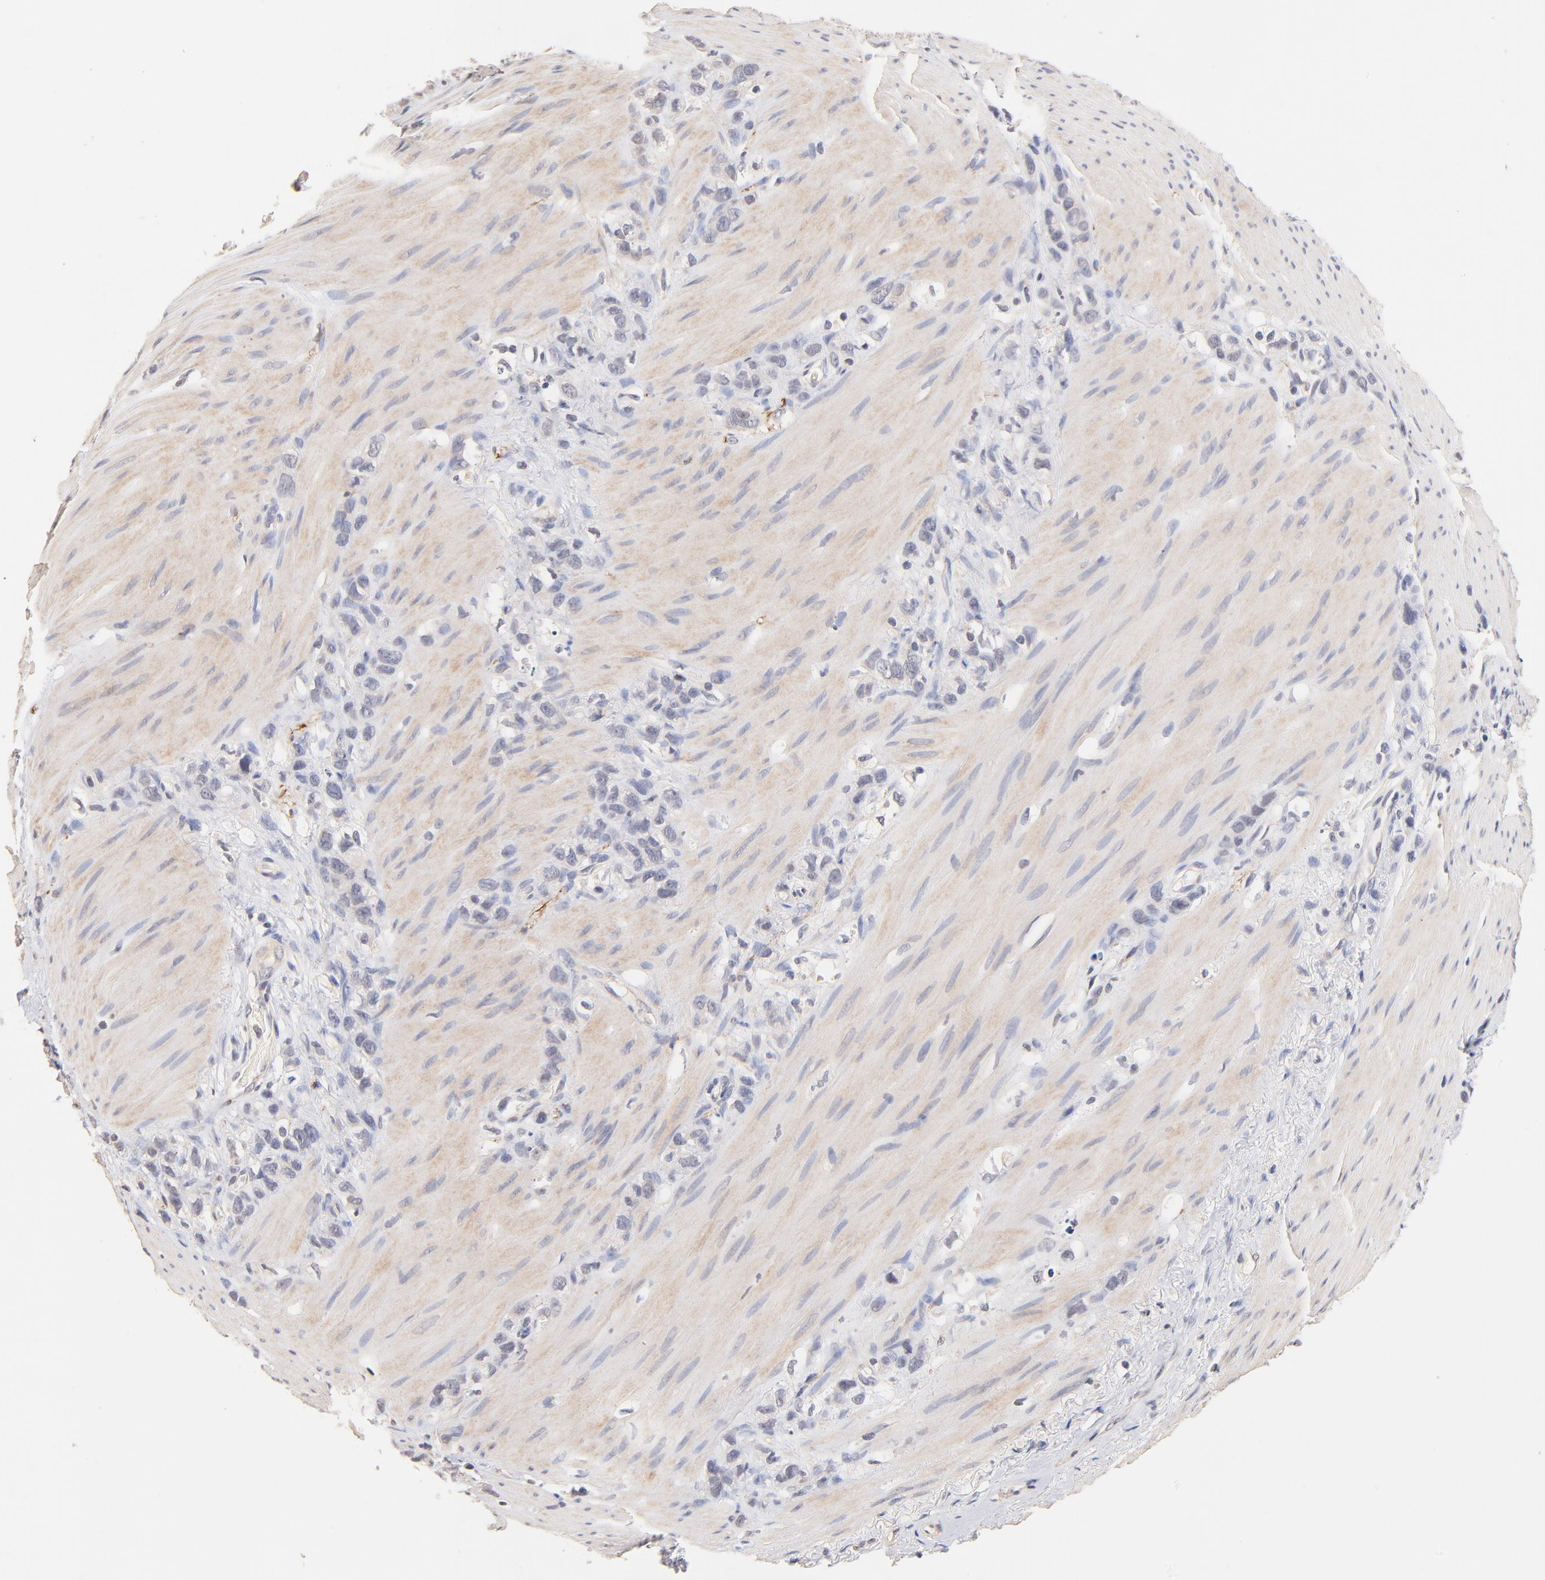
{"staining": {"intensity": "strong", "quantity": "<25%", "location": "cytoplasmic/membranous"}, "tissue": "stomach cancer", "cell_type": "Tumor cells", "image_type": "cancer", "snomed": [{"axis": "morphology", "description": "Normal tissue, NOS"}, {"axis": "morphology", "description": "Adenocarcinoma, NOS"}, {"axis": "morphology", "description": "Adenocarcinoma, High grade"}, {"axis": "topography", "description": "Stomach, upper"}, {"axis": "topography", "description": "Stomach"}], "caption": "Protein staining shows strong cytoplasmic/membranous staining in approximately <25% of tumor cells in stomach adenocarcinoma.", "gene": "RIBC2", "patient": {"sex": "female", "age": 65}}